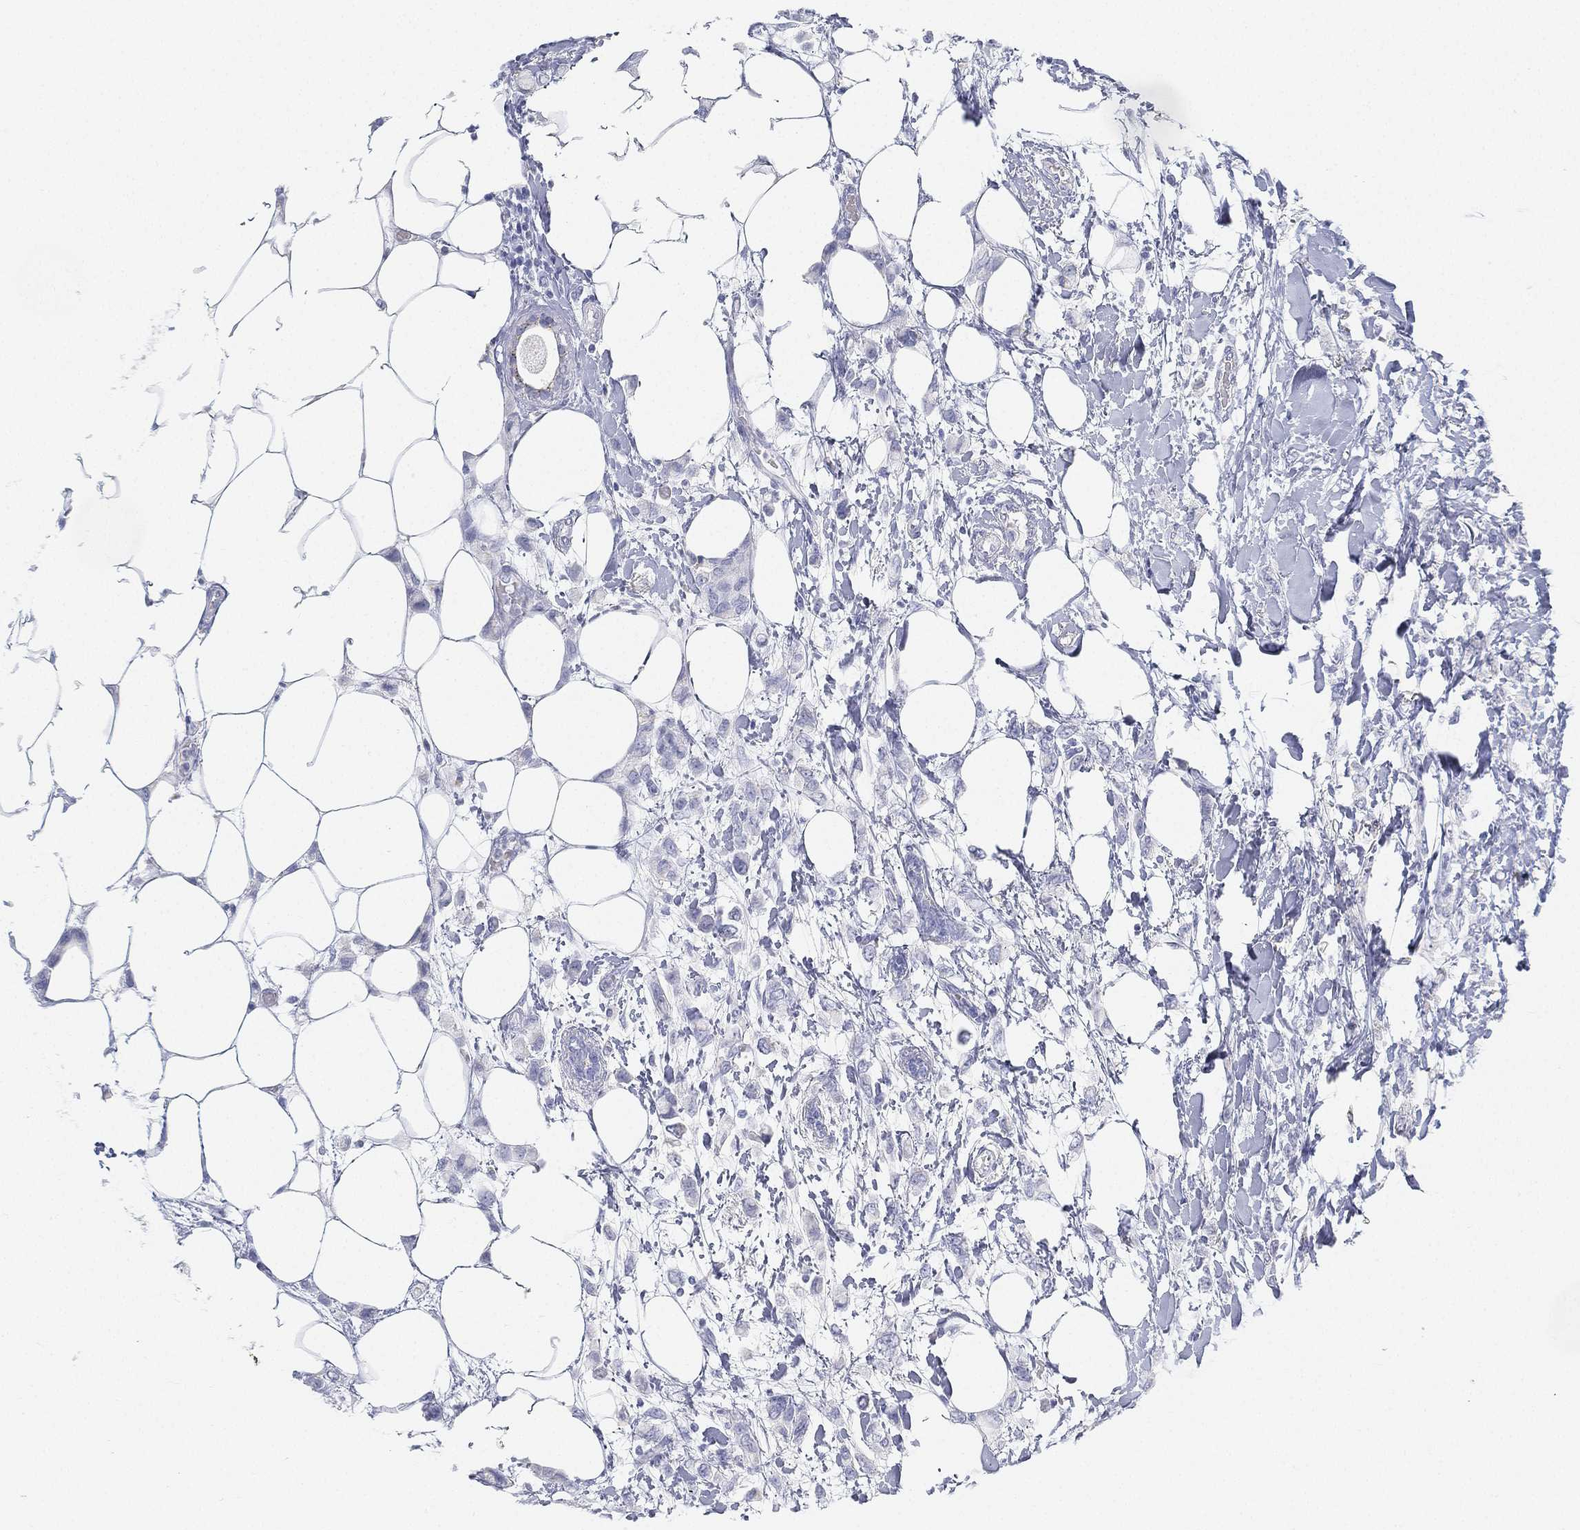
{"staining": {"intensity": "negative", "quantity": "none", "location": "none"}, "tissue": "breast cancer", "cell_type": "Tumor cells", "image_type": "cancer", "snomed": [{"axis": "morphology", "description": "Lobular carcinoma"}, {"axis": "topography", "description": "Breast"}], "caption": "Immunohistochemistry of human breast lobular carcinoma shows no expression in tumor cells.", "gene": "GPR61", "patient": {"sex": "female", "age": 66}}